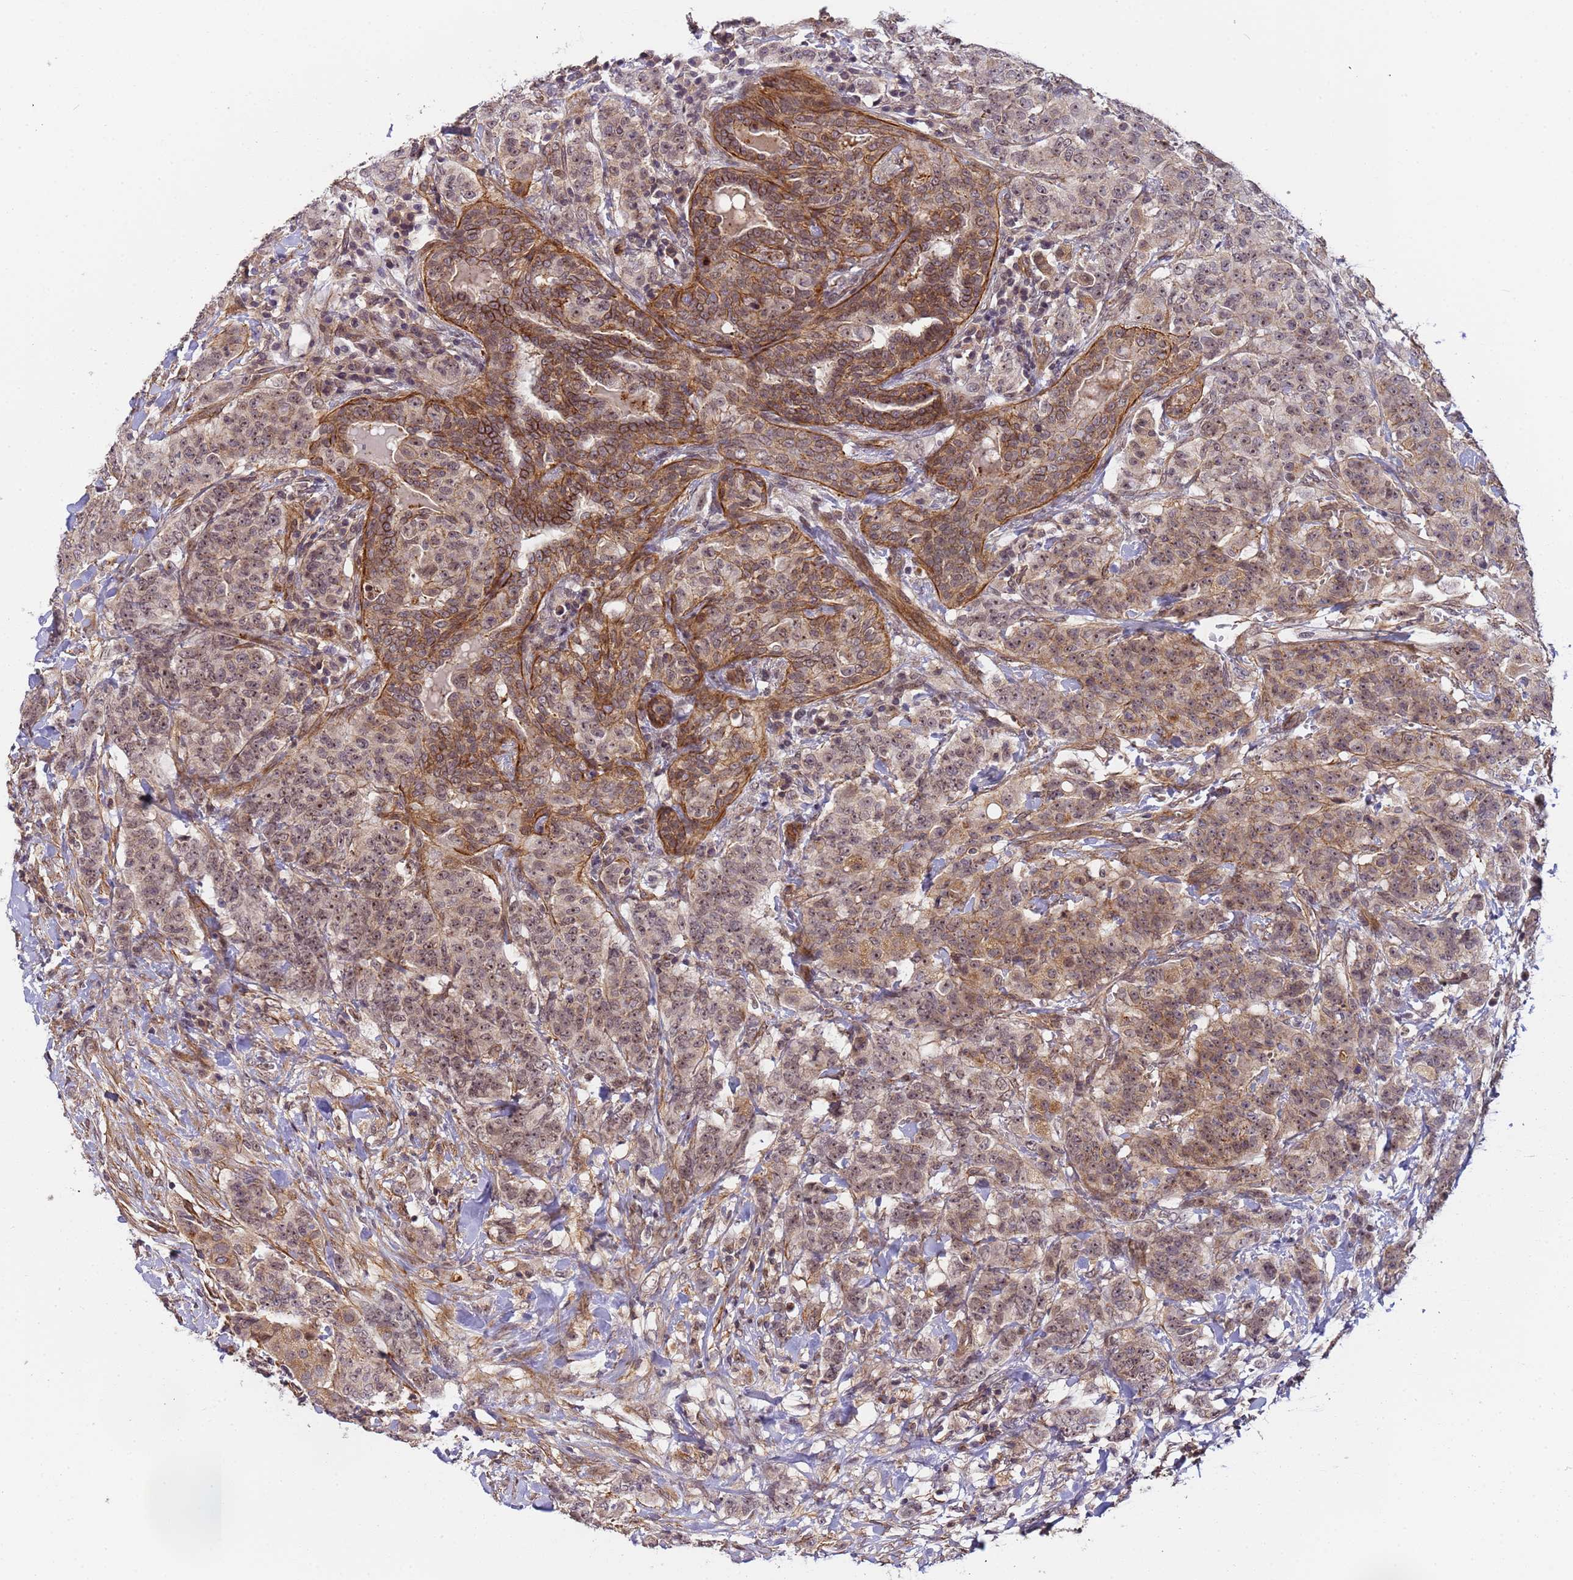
{"staining": {"intensity": "weak", "quantity": ">75%", "location": "cytoplasmic/membranous,nuclear"}, "tissue": "breast cancer", "cell_type": "Tumor cells", "image_type": "cancer", "snomed": [{"axis": "morphology", "description": "Duct carcinoma"}, {"axis": "topography", "description": "Breast"}], "caption": "Breast invasive ductal carcinoma stained with IHC reveals weak cytoplasmic/membranous and nuclear expression in approximately >75% of tumor cells. (Stains: DAB (3,3'-diaminobenzidine) in brown, nuclei in blue, Microscopy: brightfield microscopy at high magnification).", "gene": "EMC2", "patient": {"sex": "female", "age": 40}}